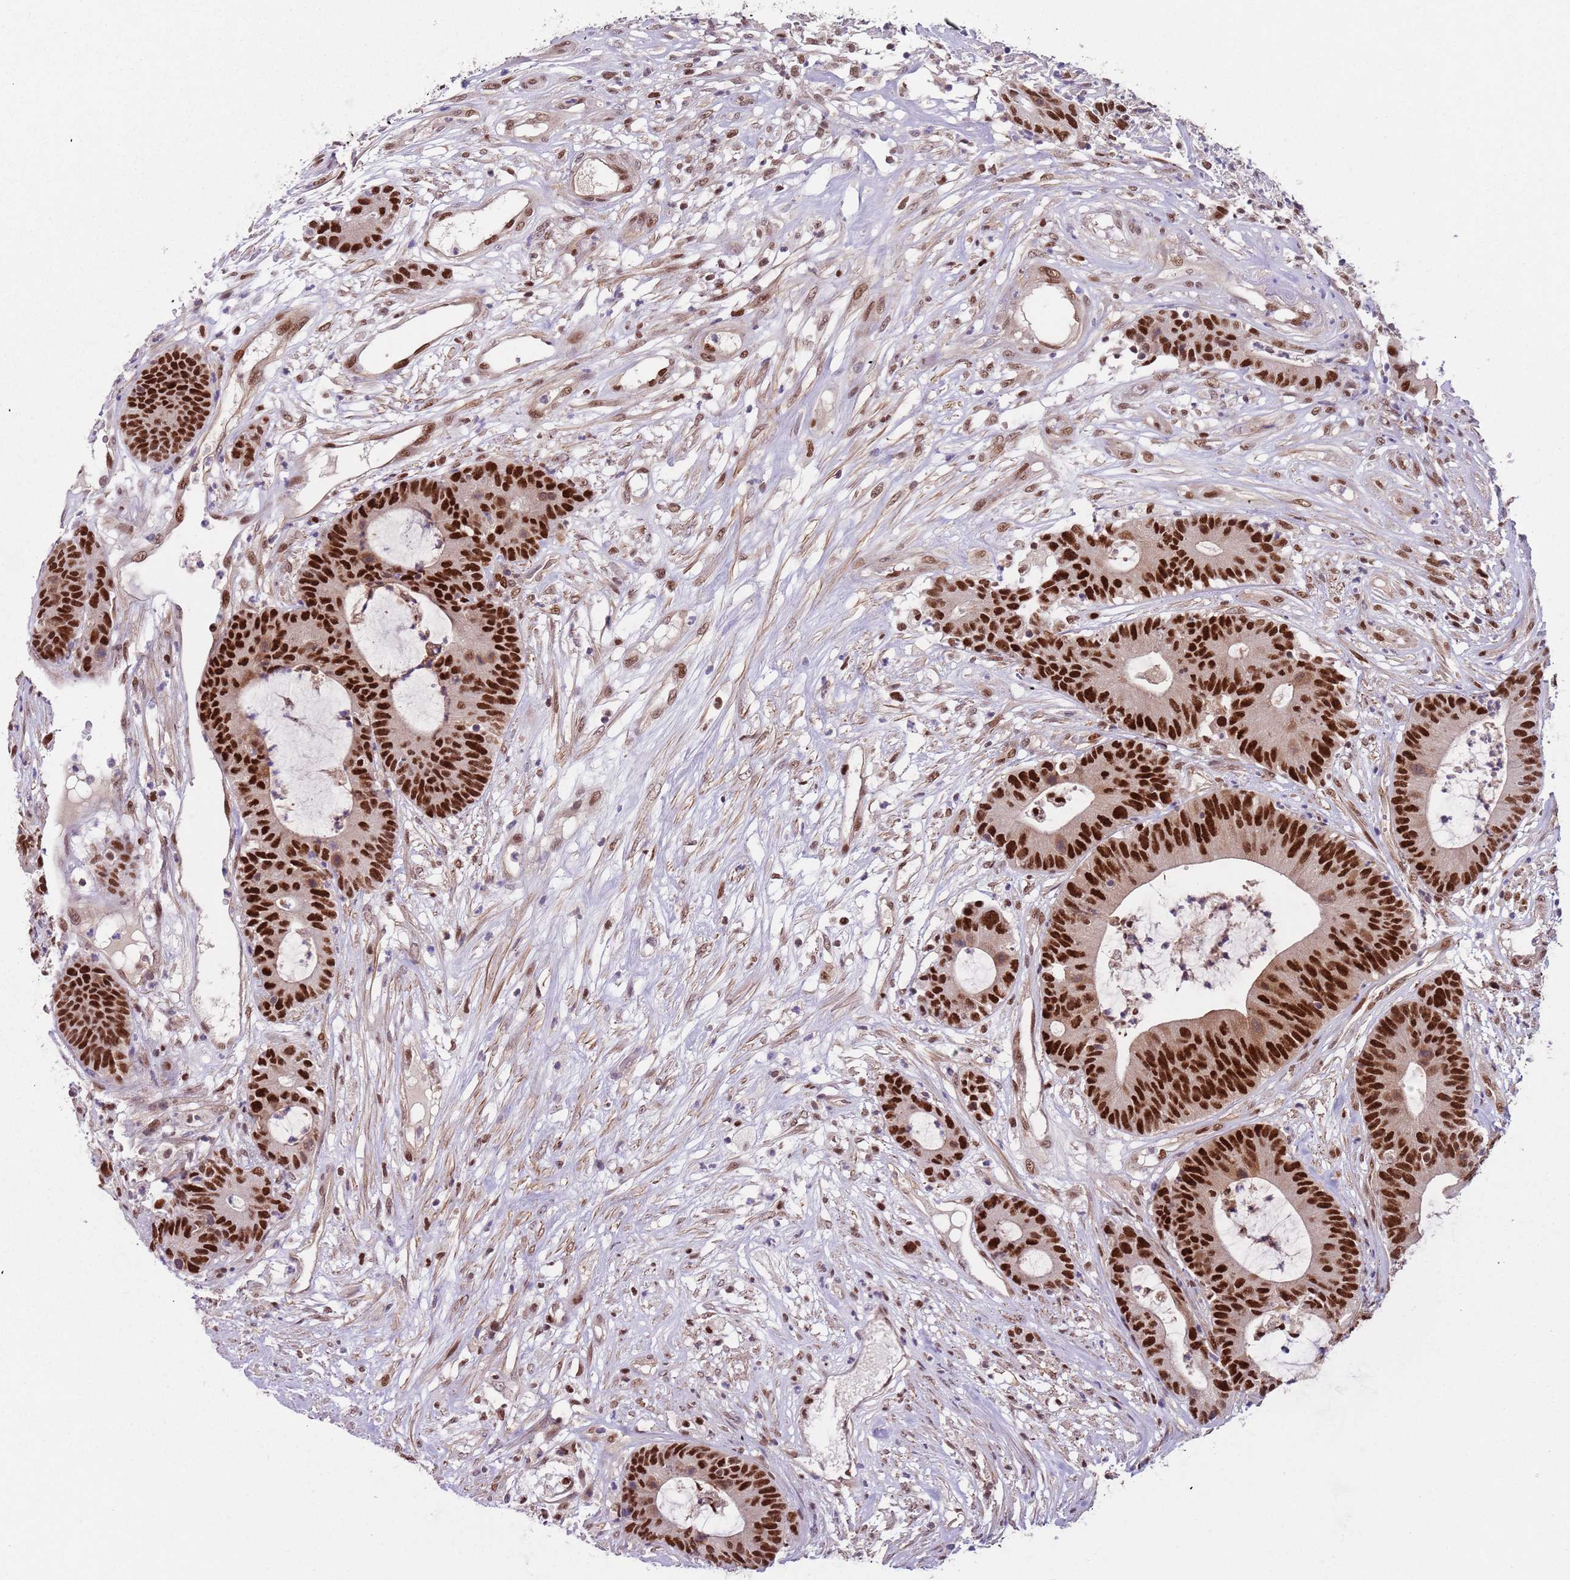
{"staining": {"intensity": "strong", "quantity": ">75%", "location": "nuclear"}, "tissue": "colorectal cancer", "cell_type": "Tumor cells", "image_type": "cancer", "snomed": [{"axis": "morphology", "description": "Adenocarcinoma, NOS"}, {"axis": "topography", "description": "Colon"}], "caption": "Human adenocarcinoma (colorectal) stained with a brown dye exhibits strong nuclear positive positivity in about >75% of tumor cells.", "gene": "RMND5B", "patient": {"sex": "female", "age": 84}}